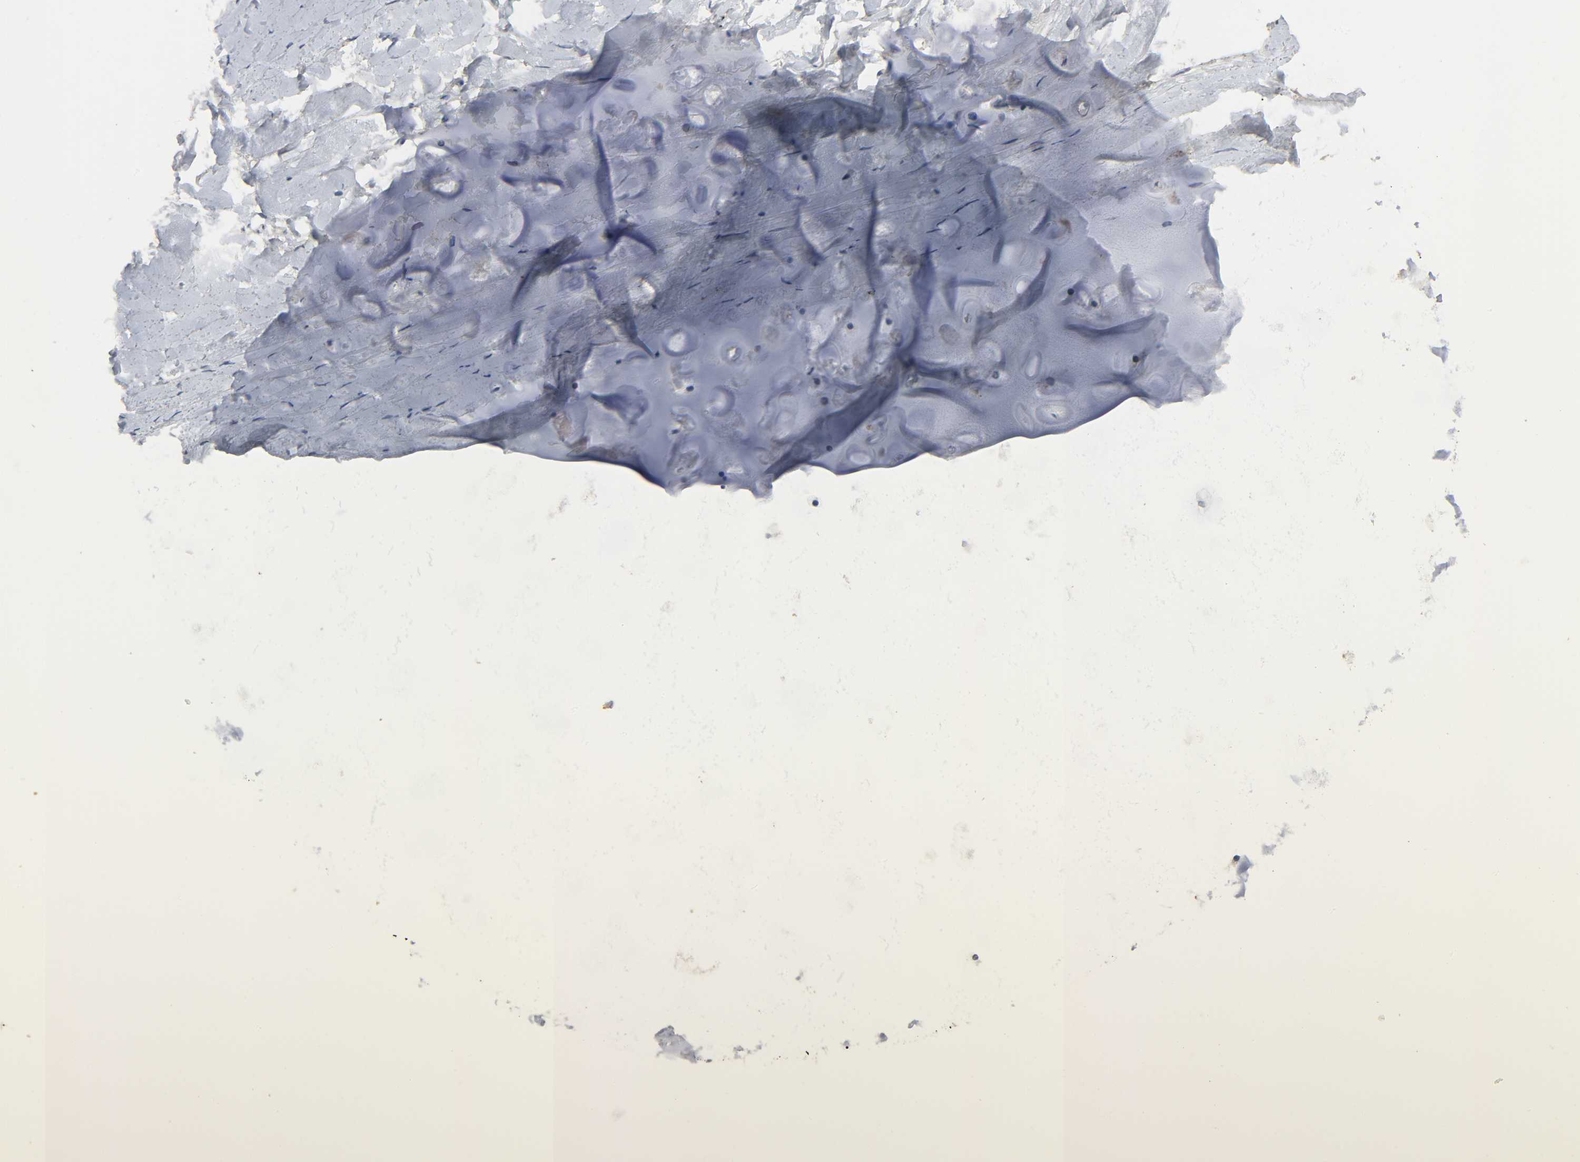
{"staining": {"intensity": "moderate", "quantity": ">75%", "location": "cytoplasmic/membranous"}, "tissue": "adipose tissue", "cell_type": "Adipocytes", "image_type": "normal", "snomed": [{"axis": "morphology", "description": "Normal tissue, NOS"}, {"axis": "topography", "description": "Cartilage tissue"}, {"axis": "topography", "description": "Bronchus"}], "caption": "The micrograph displays staining of normal adipose tissue, revealing moderate cytoplasmic/membranous protein positivity (brown color) within adipocytes.", "gene": "FBLN5", "patient": {"sex": "female", "age": 73}}